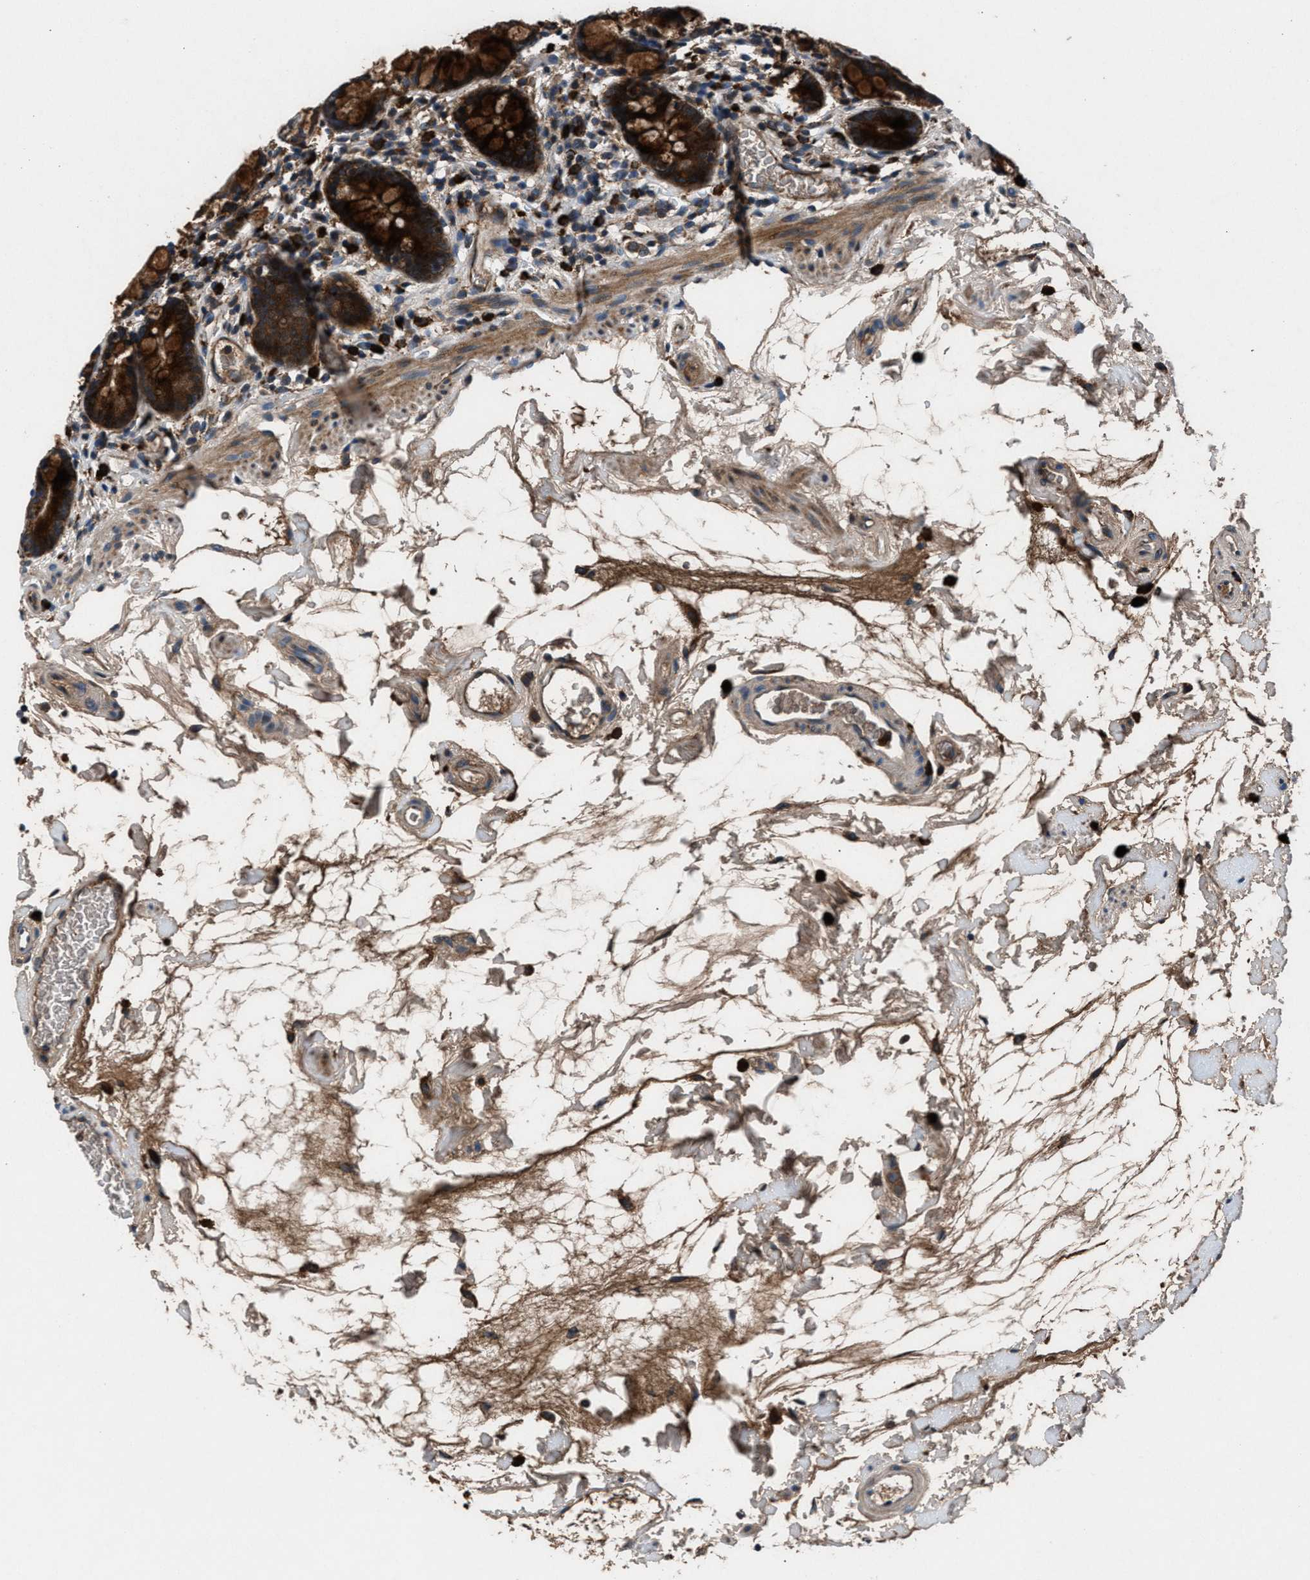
{"staining": {"intensity": "strong", "quantity": "25%-75%", "location": "cytoplasmic/membranous"}, "tissue": "small intestine", "cell_type": "Glandular cells", "image_type": "normal", "snomed": [{"axis": "morphology", "description": "Normal tissue, NOS"}, {"axis": "topography", "description": "Small intestine"}], "caption": "An IHC histopathology image of benign tissue is shown. Protein staining in brown shows strong cytoplasmic/membranous positivity in small intestine within glandular cells. (Brightfield microscopy of DAB IHC at high magnification).", "gene": "FAM221A", "patient": {"sex": "female", "age": 84}}